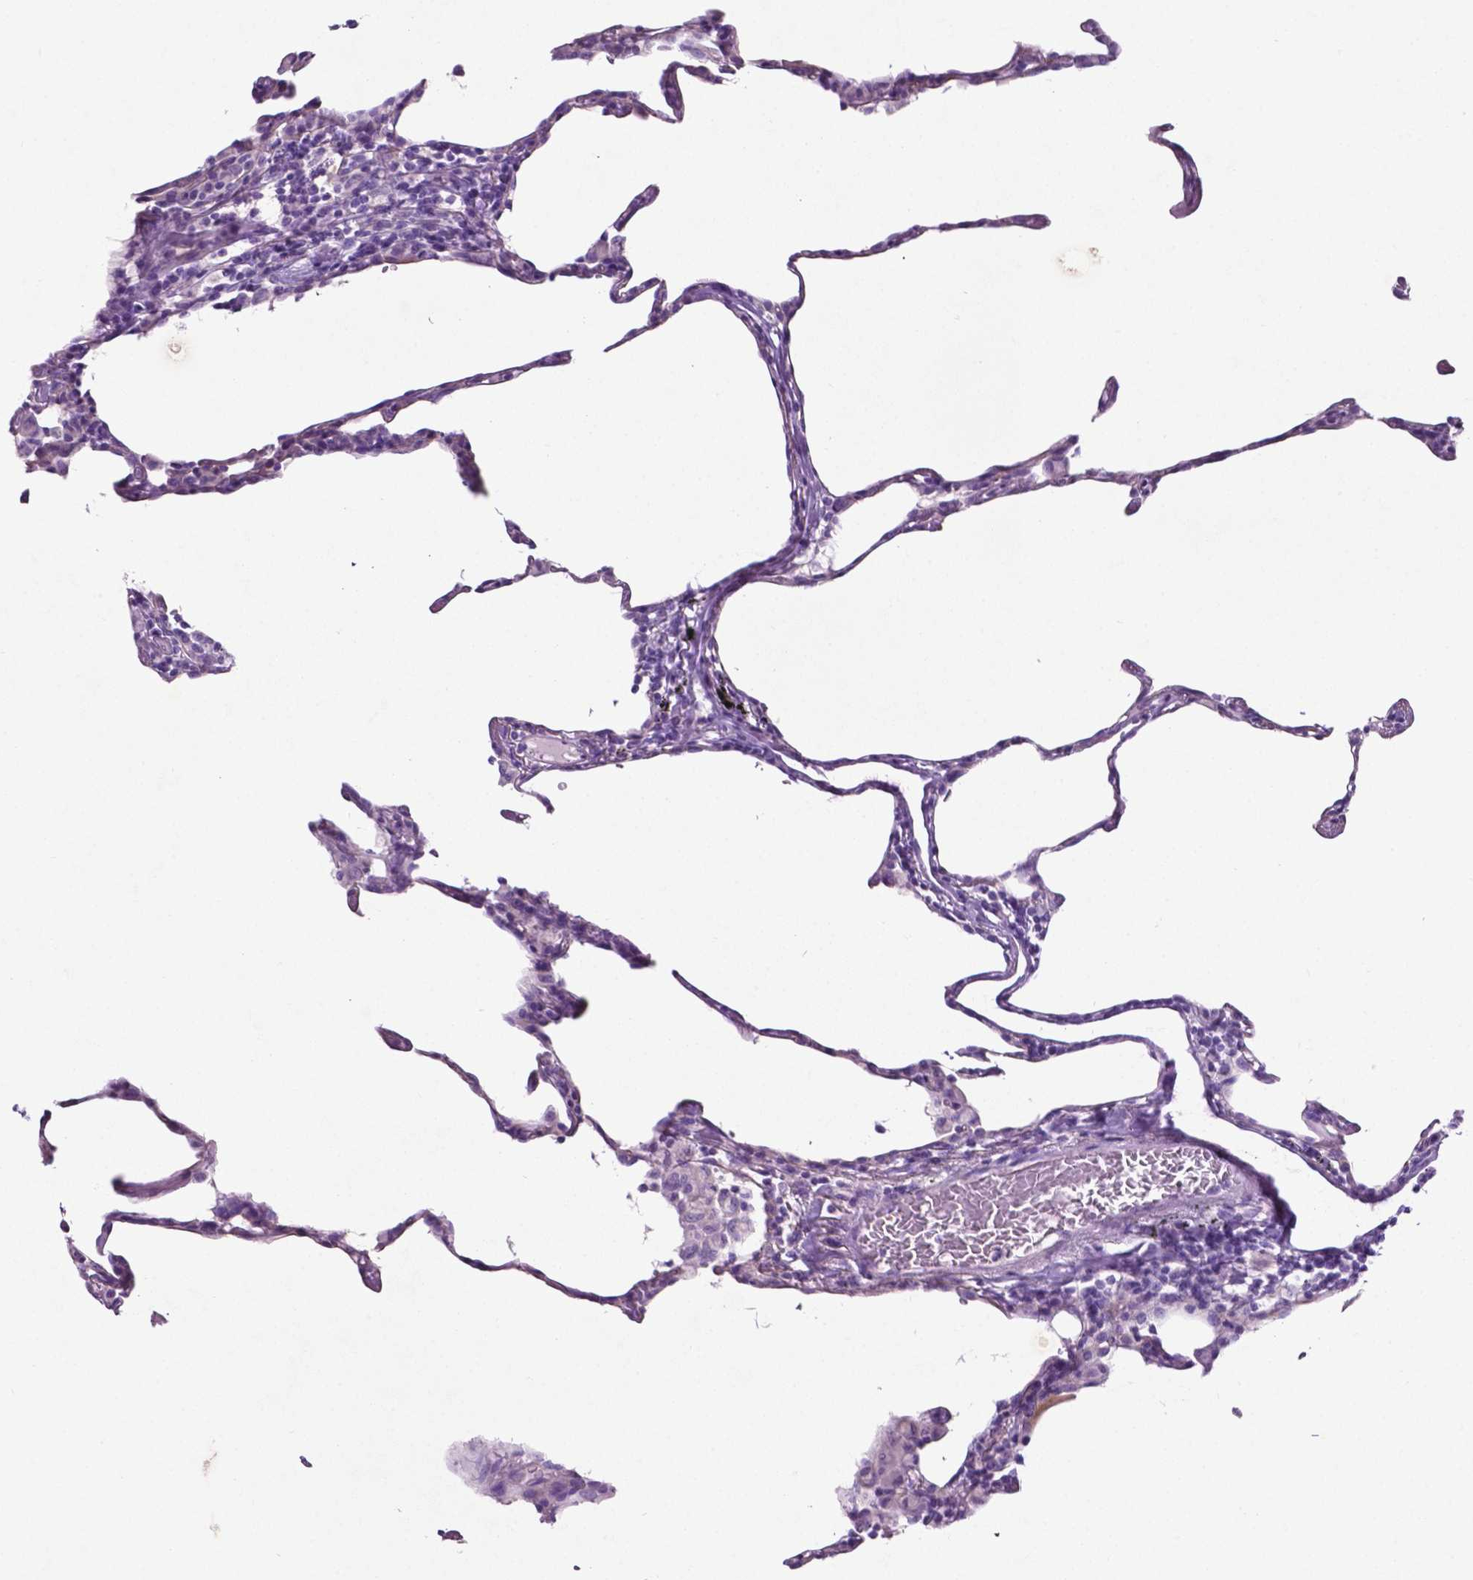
{"staining": {"intensity": "negative", "quantity": "none", "location": "none"}, "tissue": "lung", "cell_type": "Alveolar cells", "image_type": "normal", "snomed": [{"axis": "morphology", "description": "Normal tissue, NOS"}, {"axis": "topography", "description": "Lung"}], "caption": "The photomicrograph exhibits no staining of alveolar cells in benign lung. (Brightfield microscopy of DAB IHC at high magnification).", "gene": "PHGR1", "patient": {"sex": "female", "age": 57}}